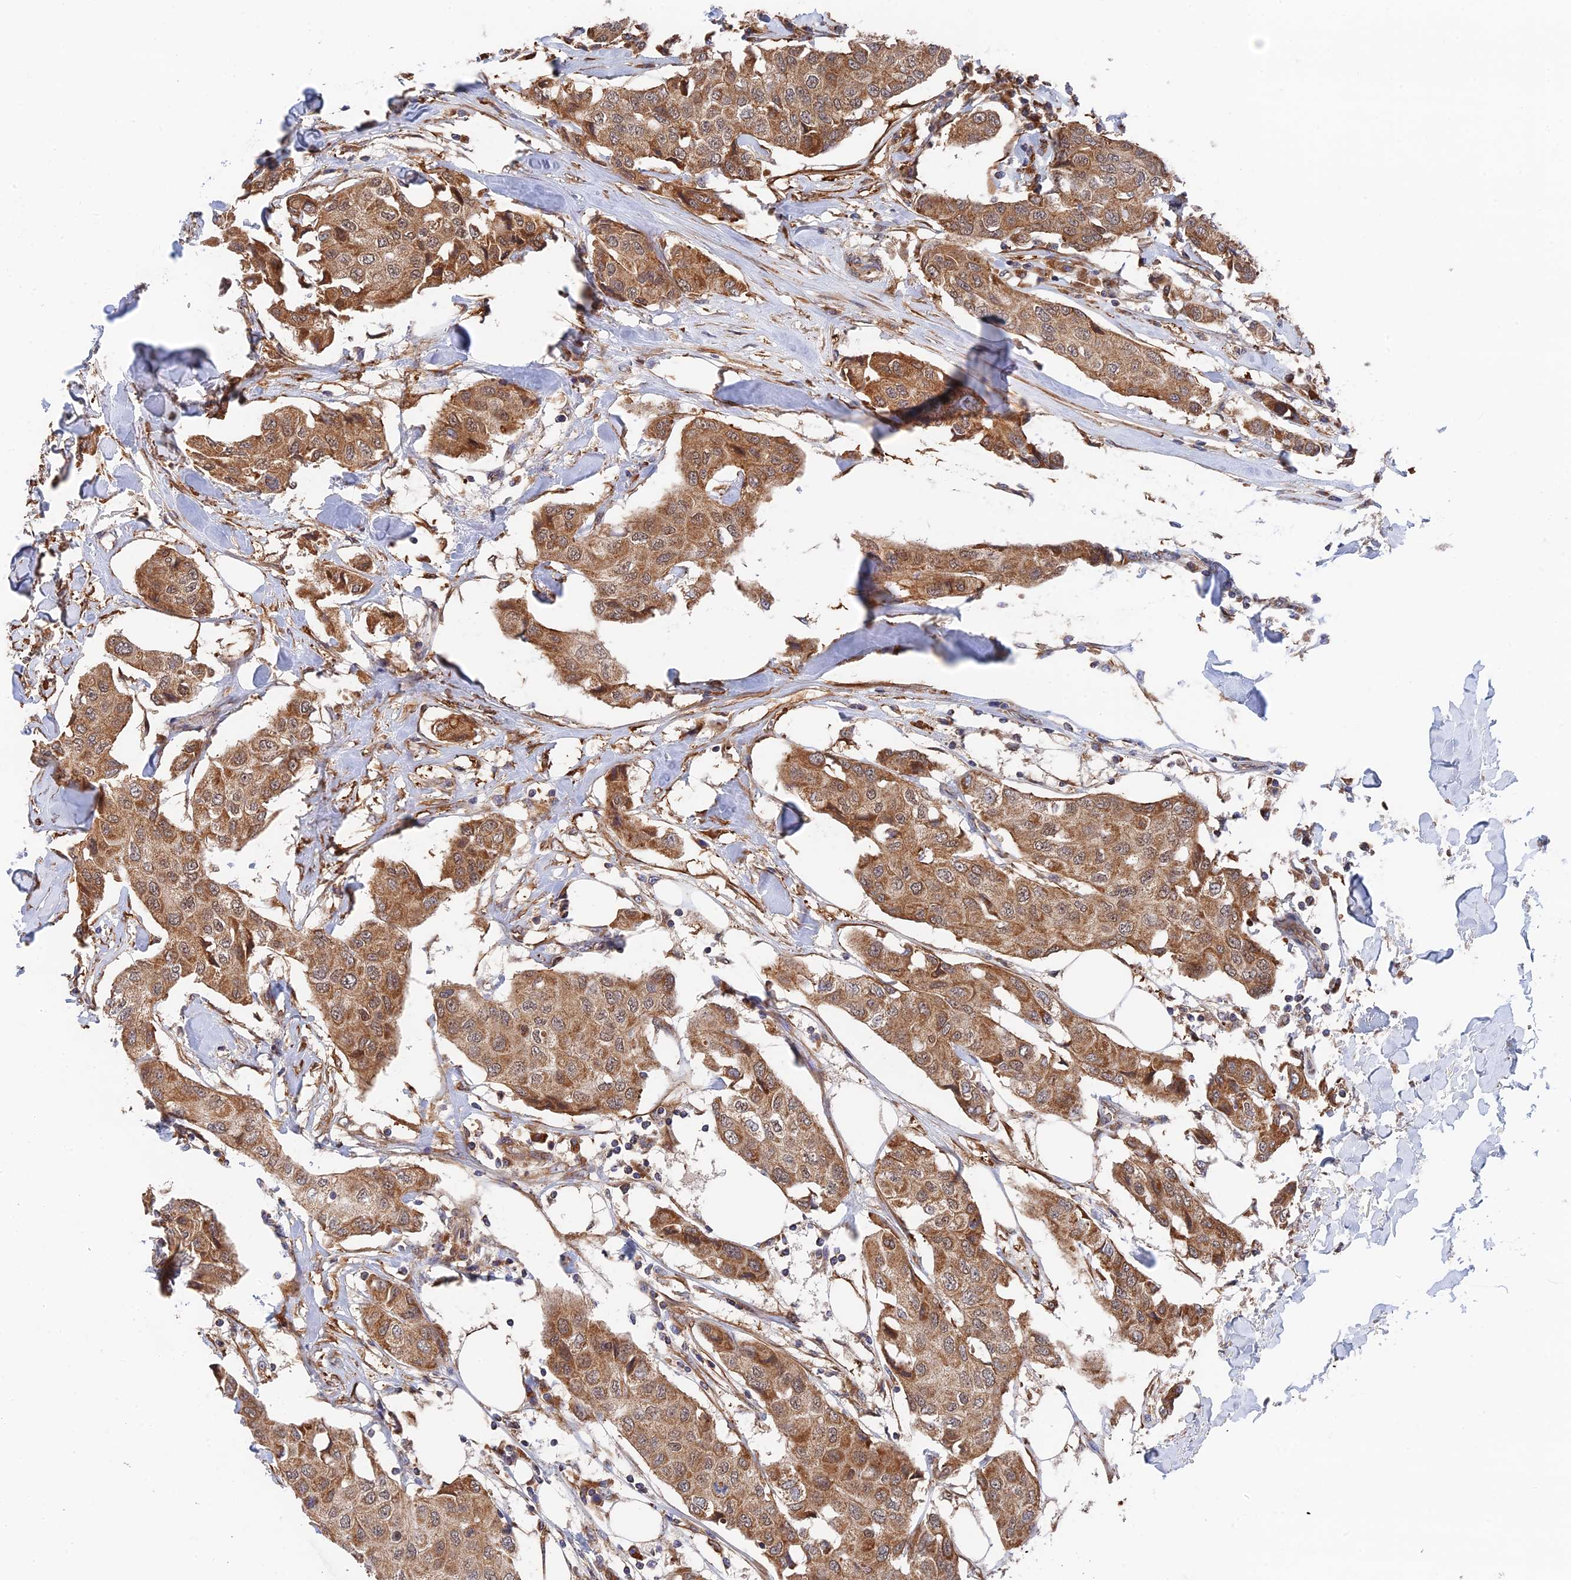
{"staining": {"intensity": "strong", "quantity": ">75%", "location": "cytoplasmic/membranous,nuclear"}, "tissue": "breast cancer", "cell_type": "Tumor cells", "image_type": "cancer", "snomed": [{"axis": "morphology", "description": "Duct carcinoma"}, {"axis": "topography", "description": "Breast"}], "caption": "A photomicrograph of human breast cancer stained for a protein demonstrates strong cytoplasmic/membranous and nuclear brown staining in tumor cells.", "gene": "ZNF320", "patient": {"sex": "female", "age": 80}}